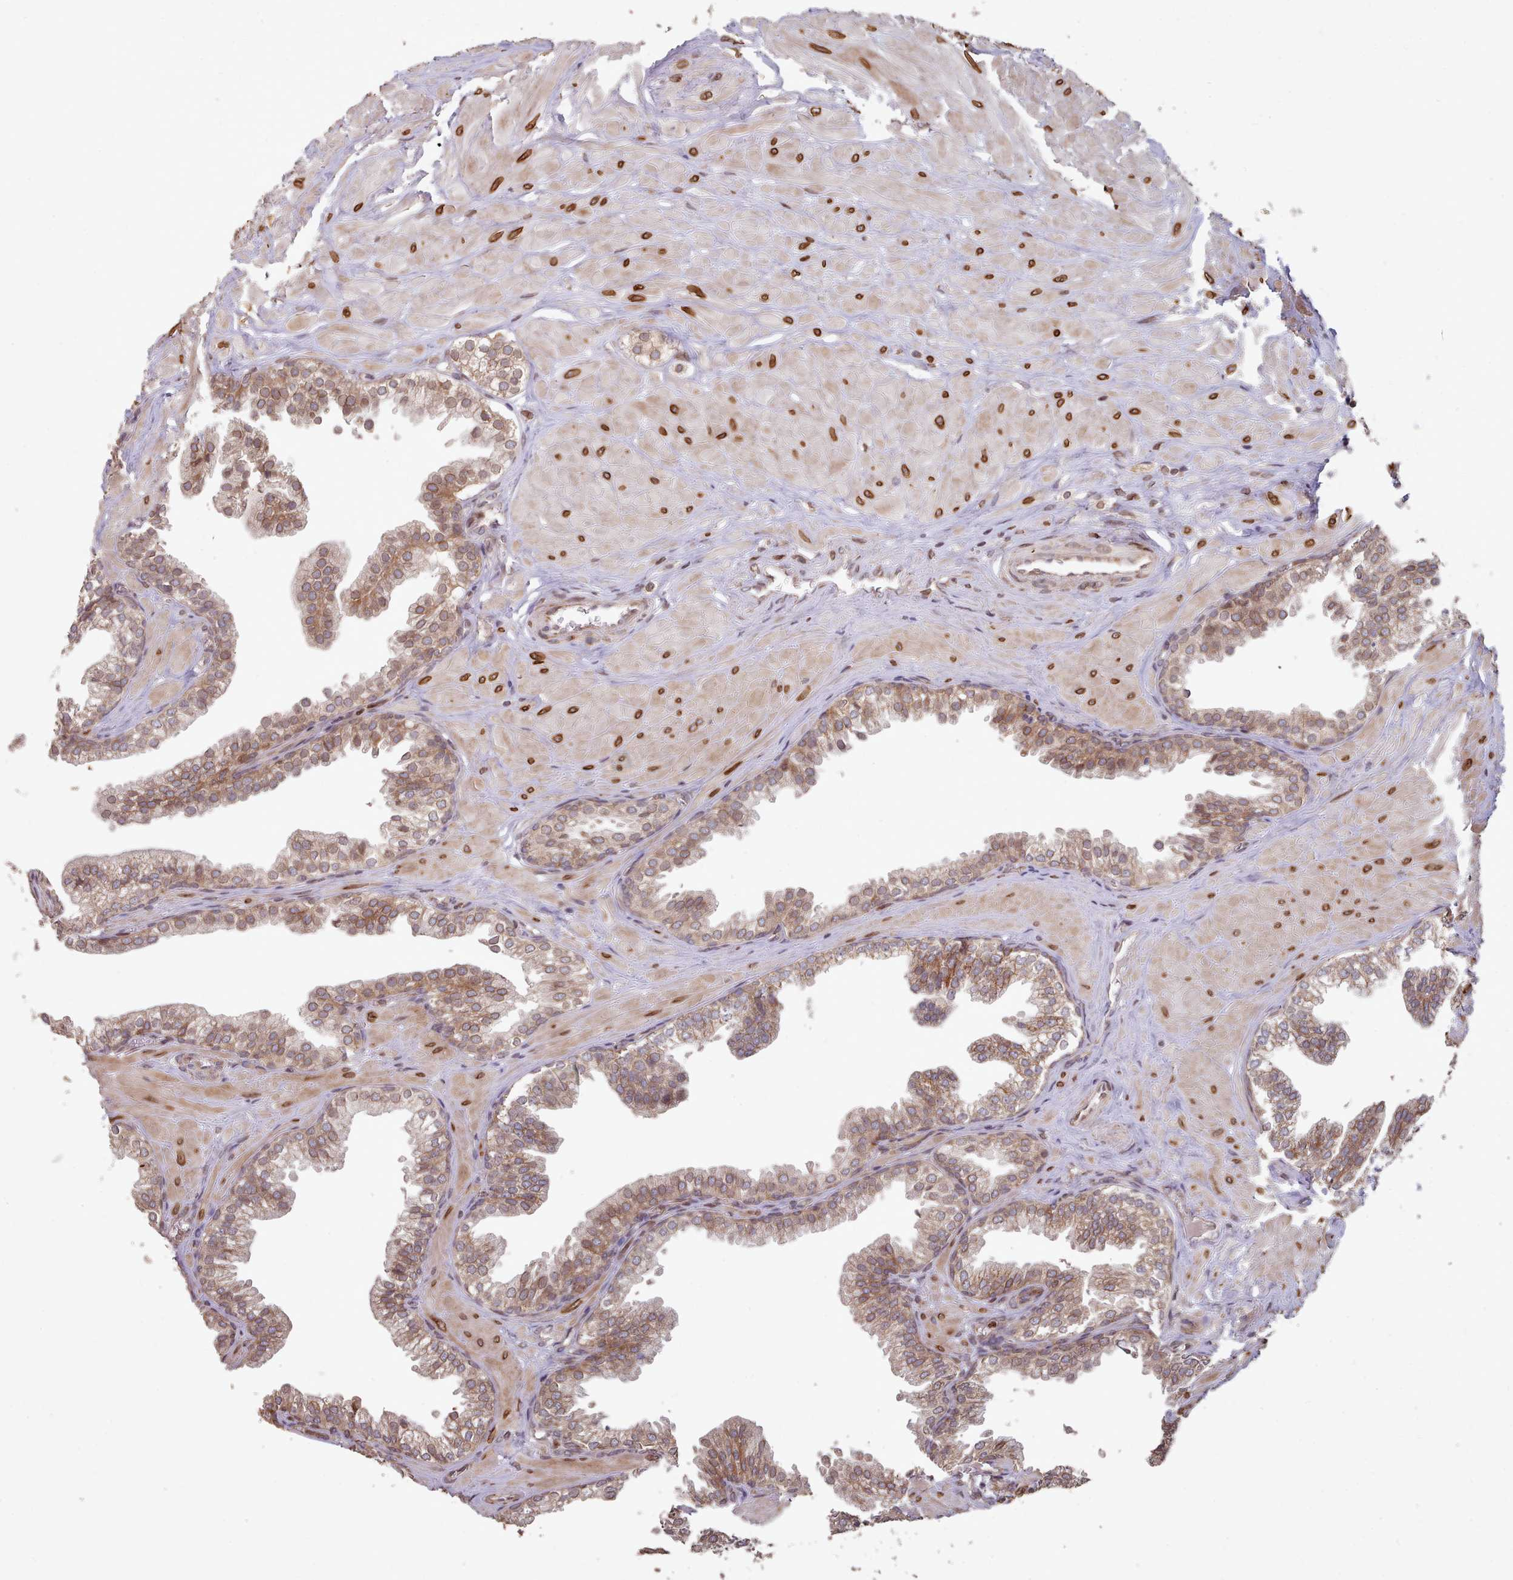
{"staining": {"intensity": "moderate", "quantity": ">75%", "location": "cytoplasmic/membranous,nuclear"}, "tissue": "prostate", "cell_type": "Glandular cells", "image_type": "normal", "snomed": [{"axis": "morphology", "description": "Normal tissue, NOS"}, {"axis": "topography", "description": "Prostate"}, {"axis": "topography", "description": "Peripheral nerve tissue"}], "caption": "The photomicrograph displays immunohistochemical staining of unremarkable prostate. There is moderate cytoplasmic/membranous,nuclear expression is appreciated in approximately >75% of glandular cells. (brown staining indicates protein expression, while blue staining denotes nuclei).", "gene": "TOR1AIP1", "patient": {"sex": "male", "age": 55}}